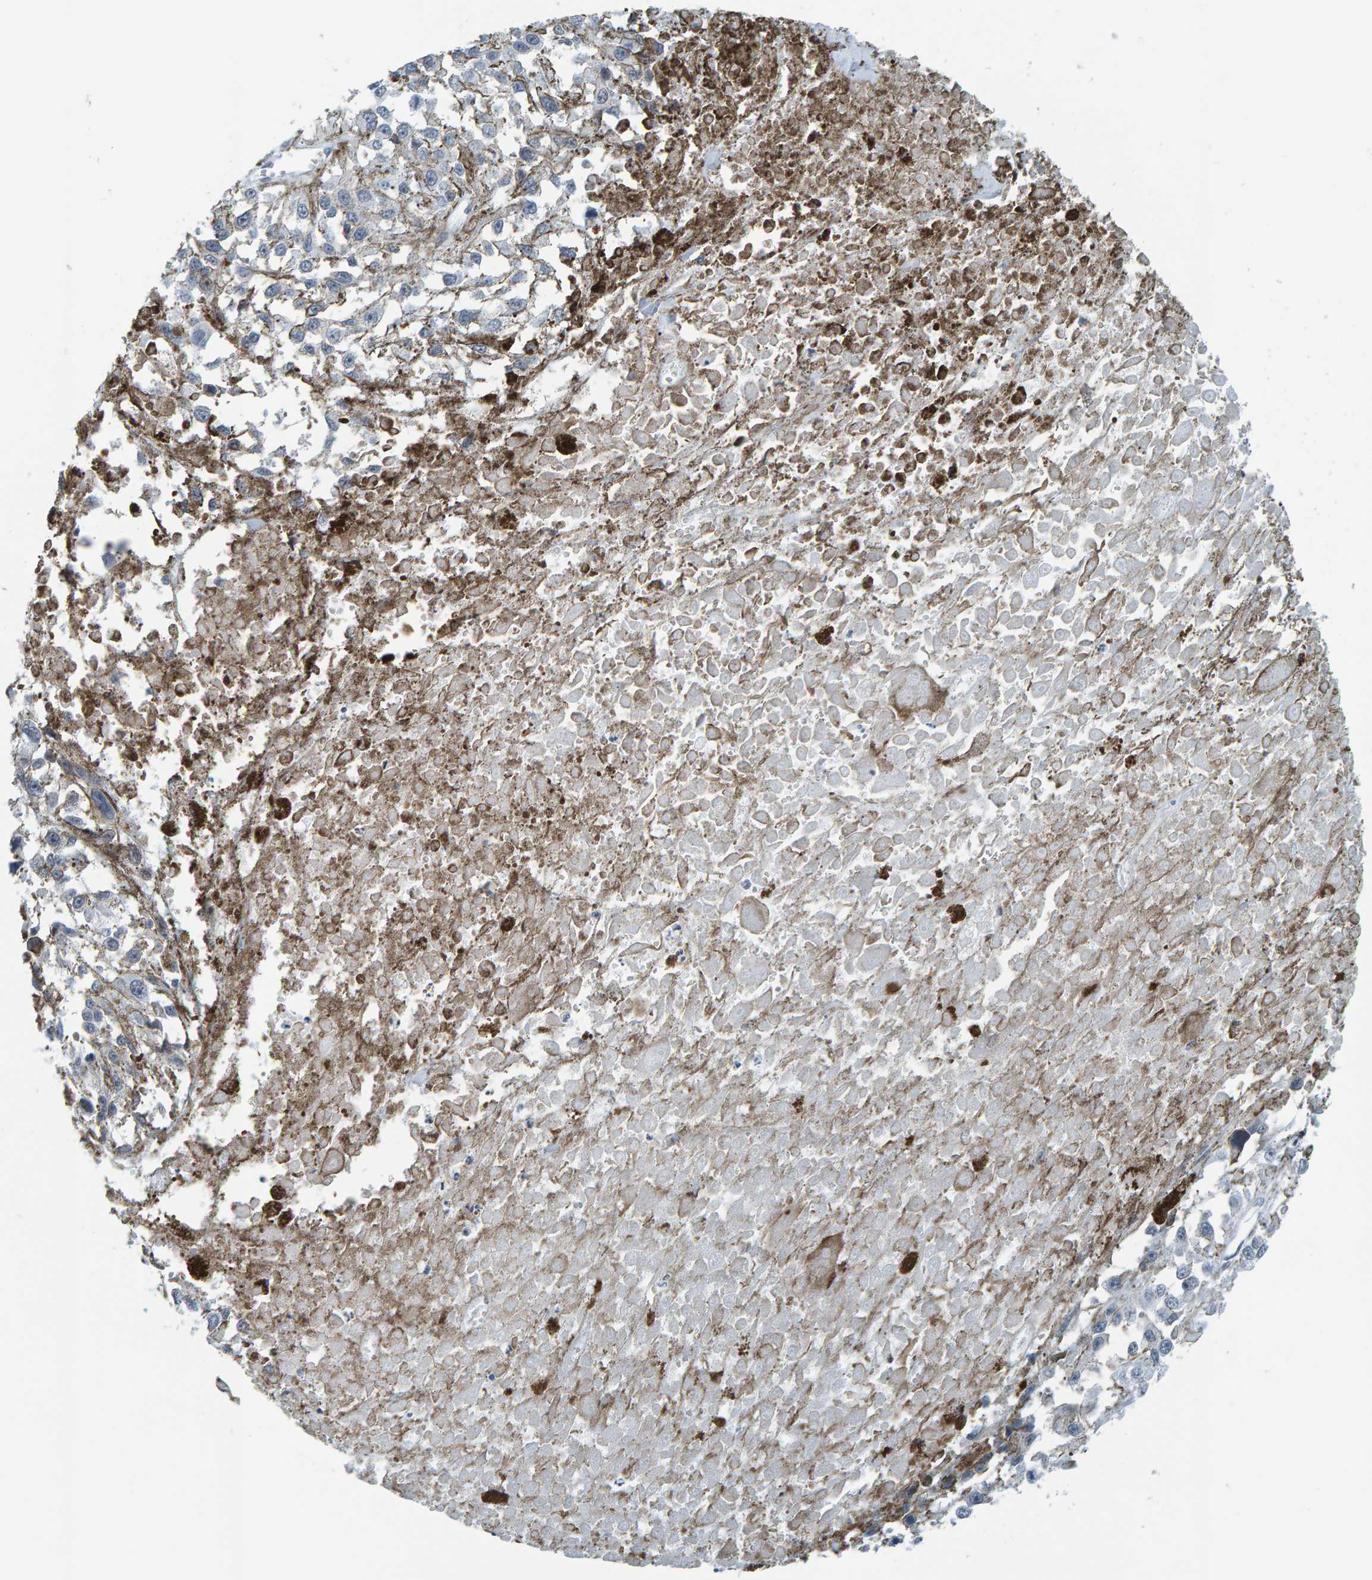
{"staining": {"intensity": "negative", "quantity": "none", "location": "none"}, "tissue": "melanoma", "cell_type": "Tumor cells", "image_type": "cancer", "snomed": [{"axis": "morphology", "description": "Malignant melanoma, Metastatic site"}, {"axis": "topography", "description": "Lymph node"}], "caption": "High magnification brightfield microscopy of melanoma stained with DAB (3,3'-diaminobenzidine) (brown) and counterstained with hematoxylin (blue): tumor cells show no significant positivity.", "gene": "CNP", "patient": {"sex": "male", "age": 59}}